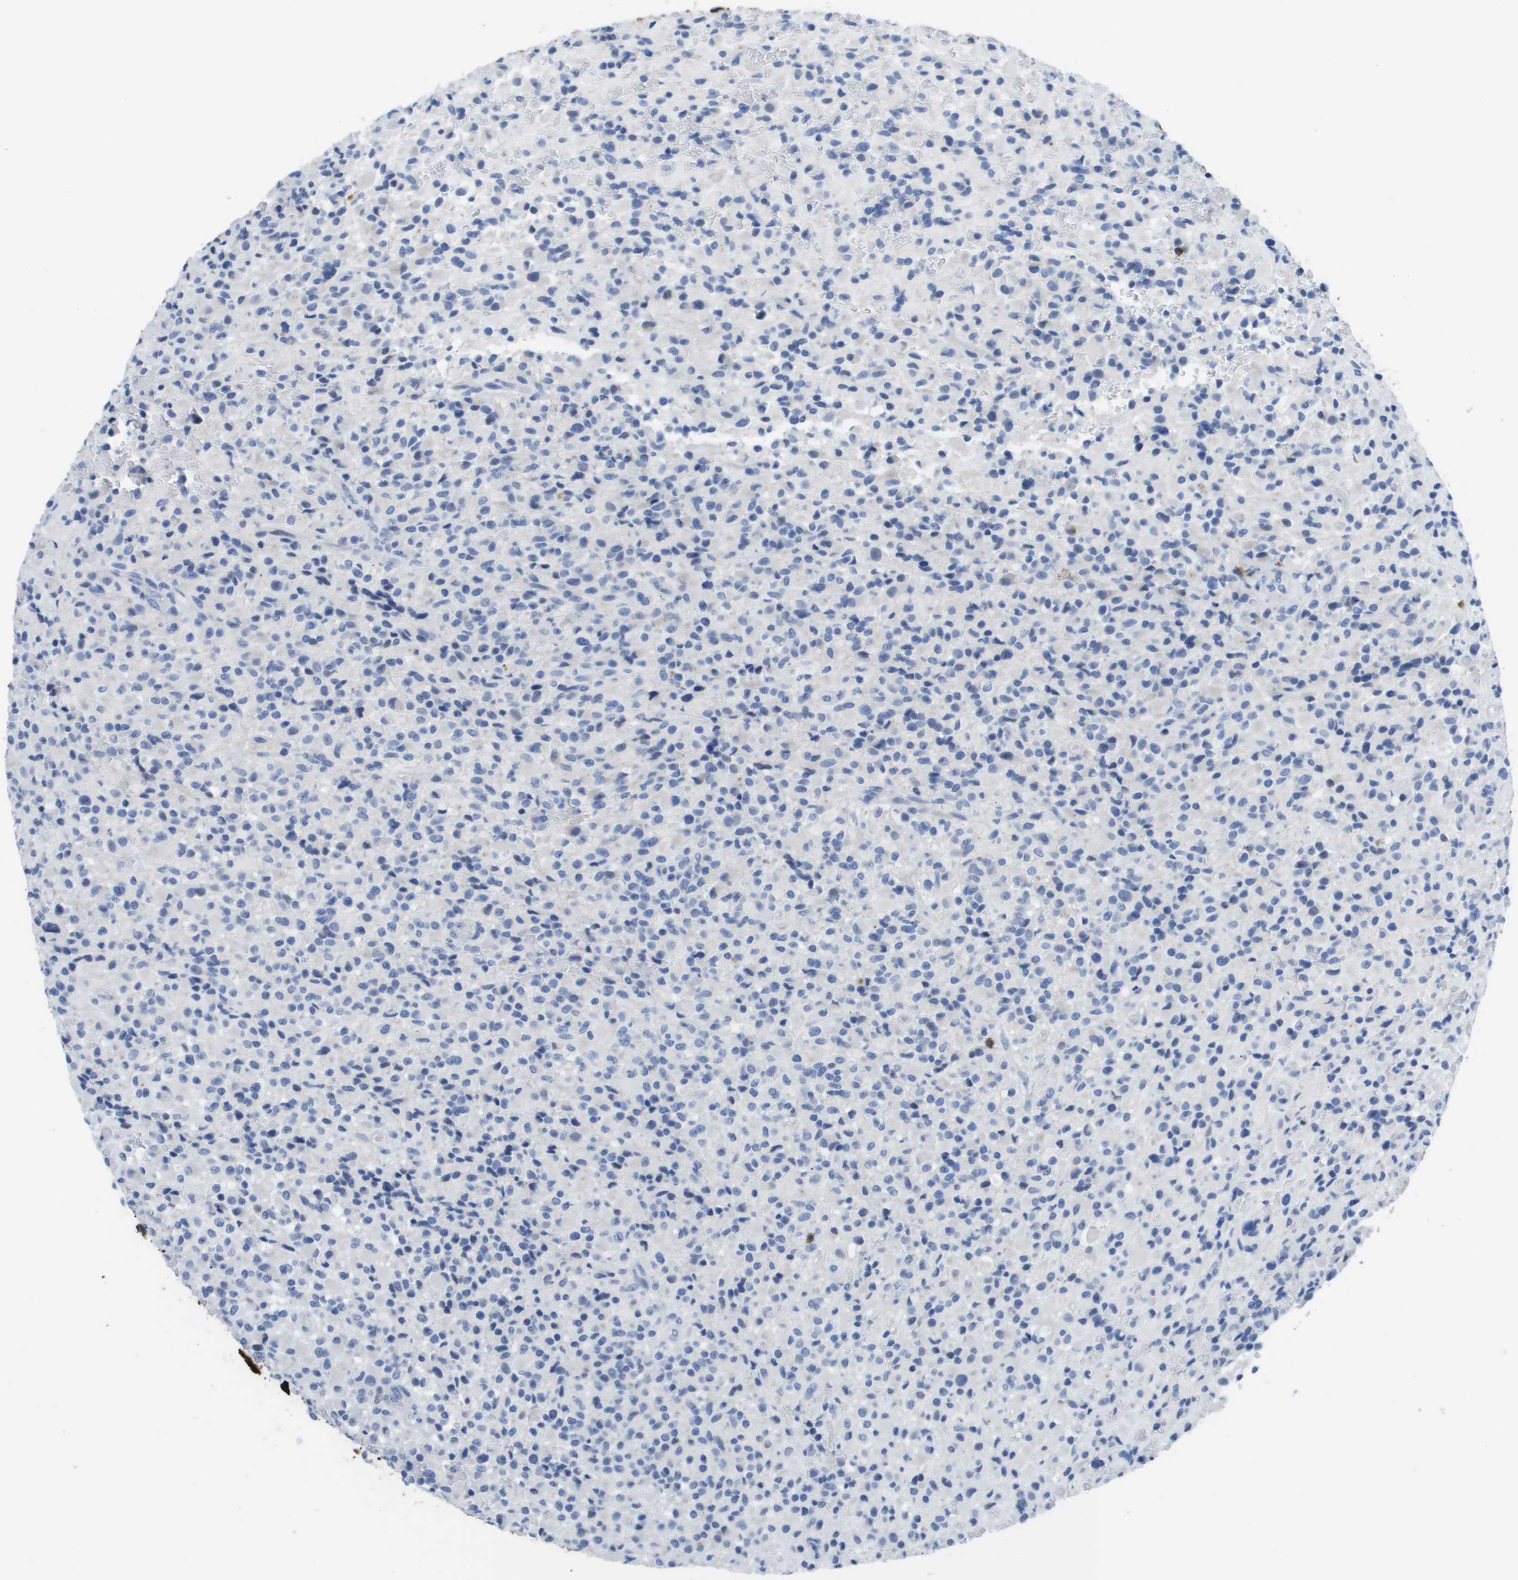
{"staining": {"intensity": "negative", "quantity": "none", "location": "none"}, "tissue": "glioma", "cell_type": "Tumor cells", "image_type": "cancer", "snomed": [{"axis": "morphology", "description": "Glioma, malignant, High grade"}, {"axis": "topography", "description": "Brain"}], "caption": "The micrograph reveals no staining of tumor cells in malignant glioma (high-grade).", "gene": "MS4A1", "patient": {"sex": "male", "age": 71}}